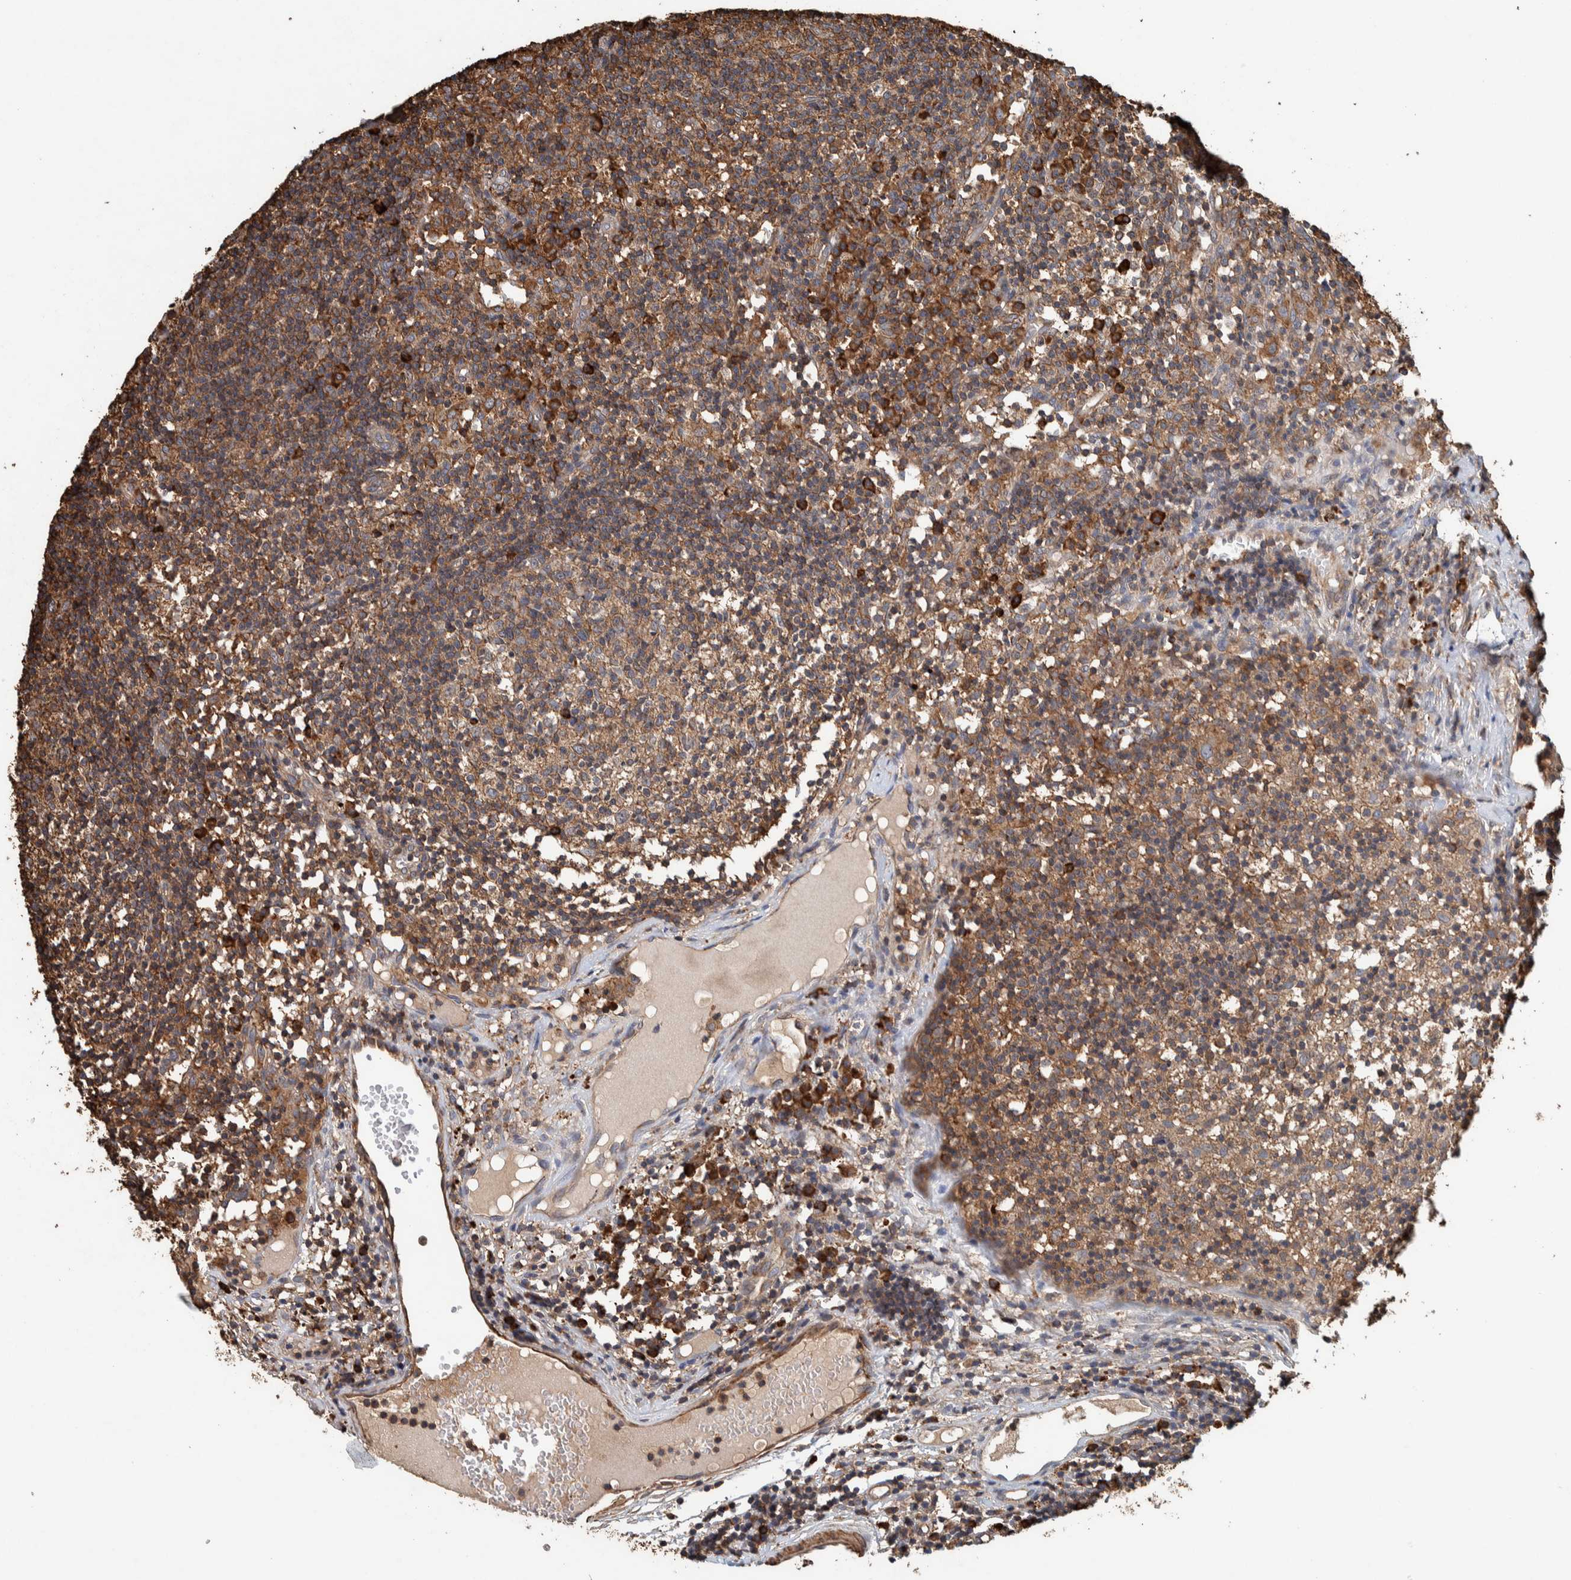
{"staining": {"intensity": "moderate", "quantity": ">75%", "location": "cytoplasmic/membranous"}, "tissue": "lymph node", "cell_type": "Germinal center cells", "image_type": "normal", "snomed": [{"axis": "morphology", "description": "Normal tissue, NOS"}, {"axis": "morphology", "description": "Inflammation, NOS"}, {"axis": "topography", "description": "Lymph node"}], "caption": "A brown stain highlights moderate cytoplasmic/membranous positivity of a protein in germinal center cells of normal human lymph node. (IHC, brightfield microscopy, high magnification).", "gene": "PLA2G3", "patient": {"sex": "male", "age": 55}}